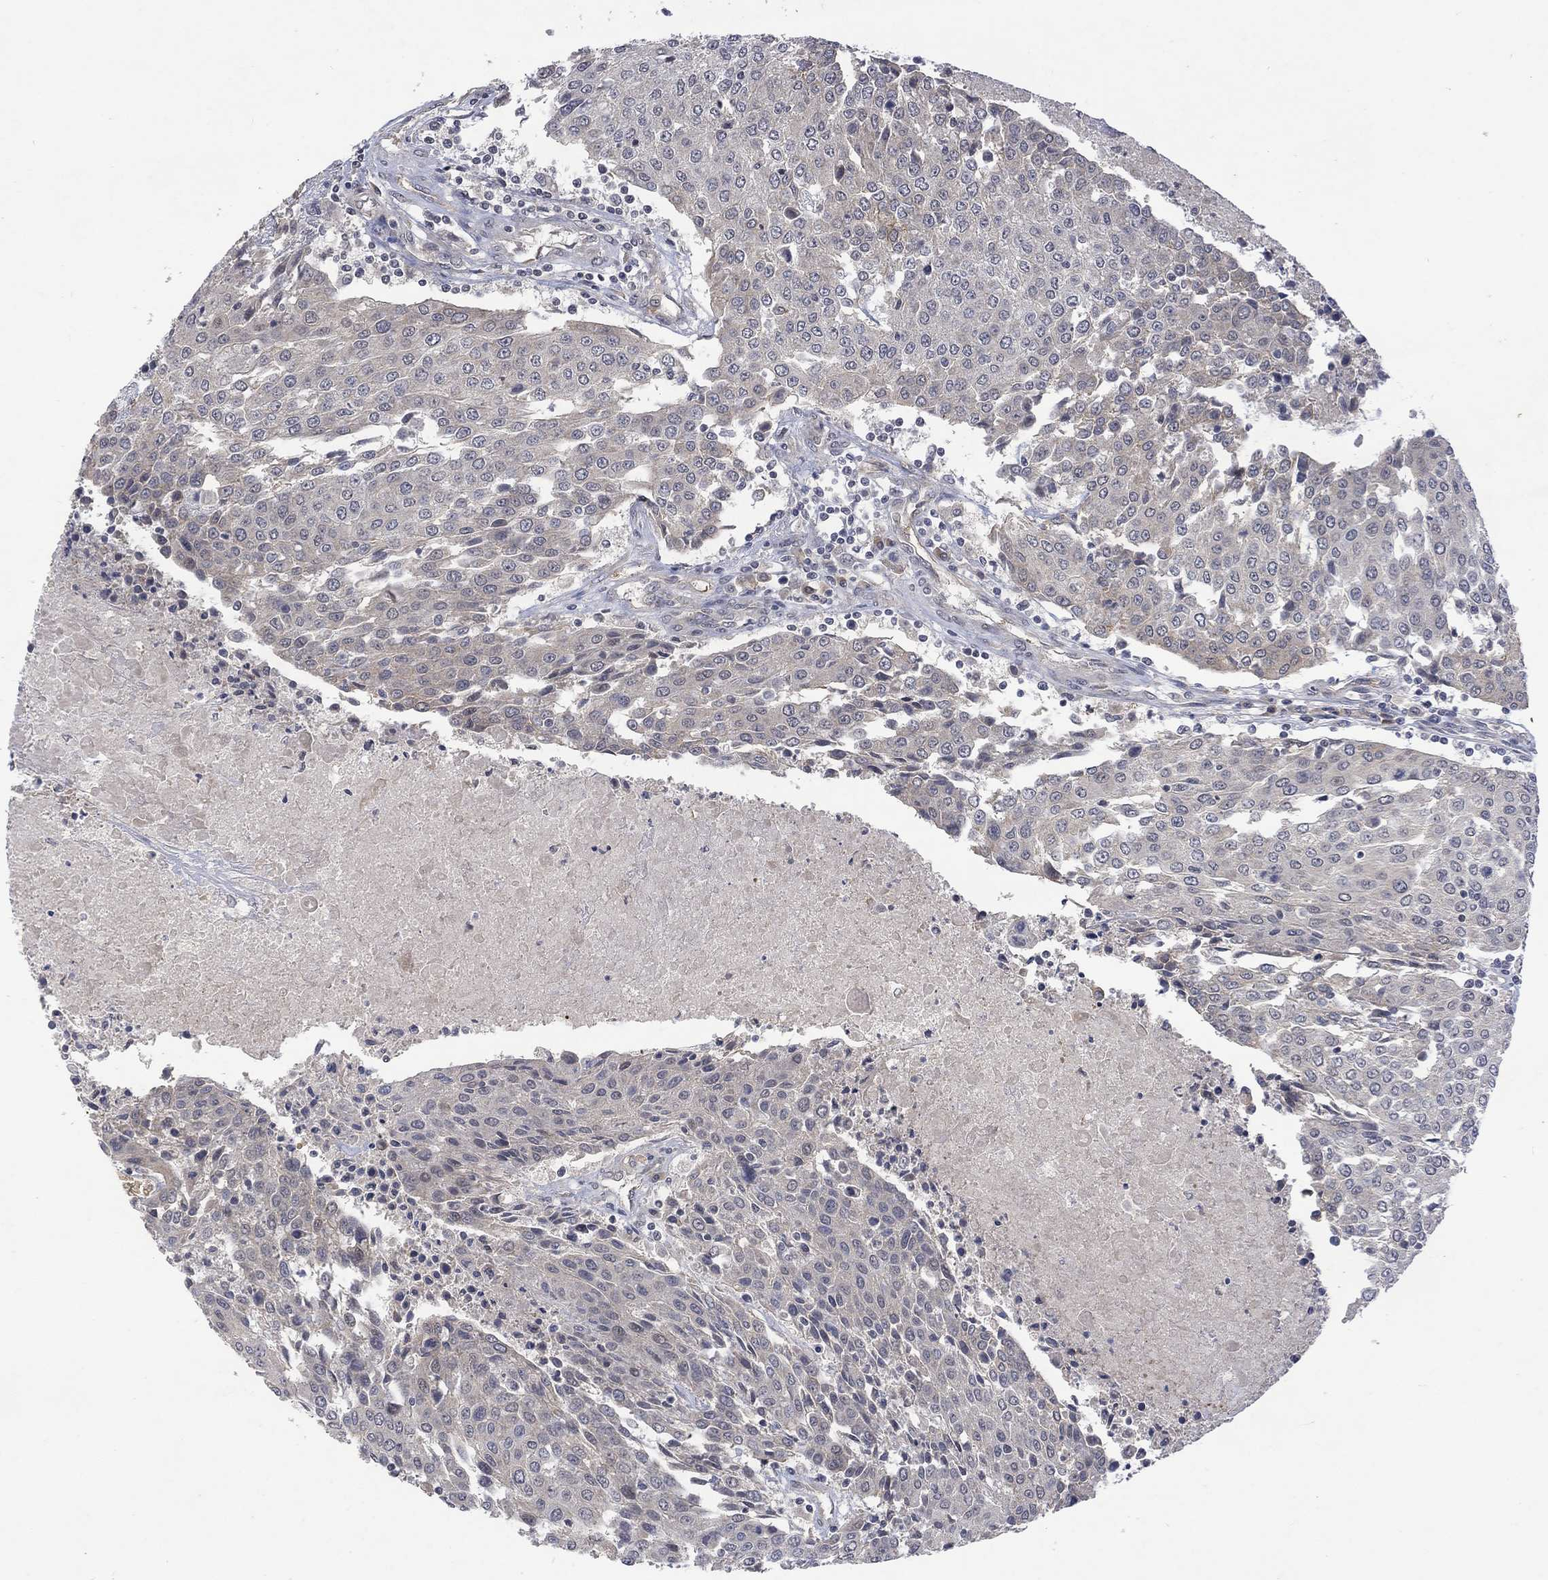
{"staining": {"intensity": "negative", "quantity": "none", "location": "none"}, "tissue": "urothelial cancer", "cell_type": "Tumor cells", "image_type": "cancer", "snomed": [{"axis": "morphology", "description": "Urothelial carcinoma, High grade"}, {"axis": "topography", "description": "Urinary bladder"}], "caption": "High magnification brightfield microscopy of urothelial cancer stained with DAB (brown) and counterstained with hematoxylin (blue): tumor cells show no significant expression. (Brightfield microscopy of DAB immunohistochemistry at high magnification).", "gene": "GRIN2D", "patient": {"sex": "female", "age": 85}}